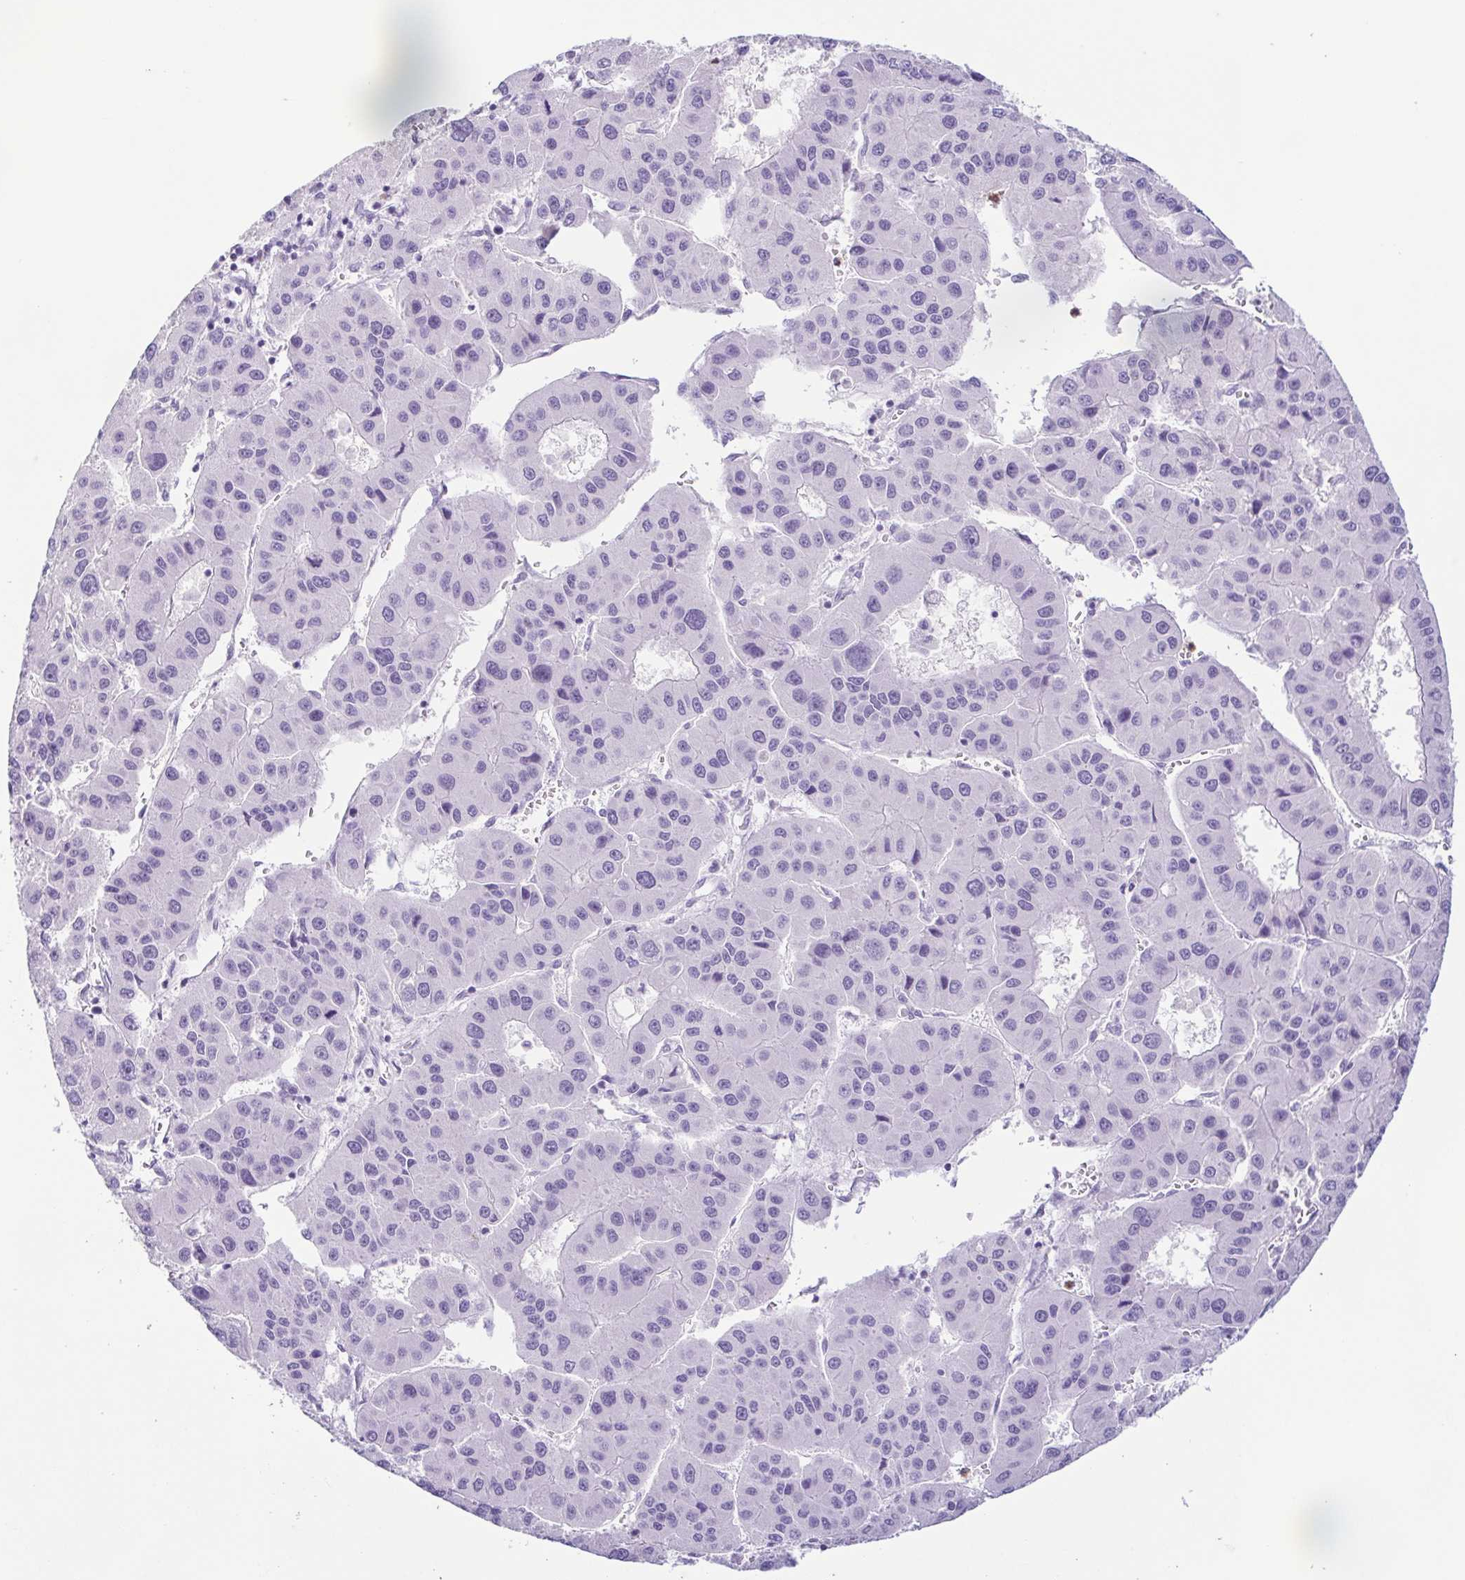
{"staining": {"intensity": "negative", "quantity": "none", "location": "none"}, "tissue": "liver cancer", "cell_type": "Tumor cells", "image_type": "cancer", "snomed": [{"axis": "morphology", "description": "Carcinoma, Hepatocellular, NOS"}, {"axis": "topography", "description": "Liver"}], "caption": "DAB (3,3'-diaminobenzidine) immunohistochemical staining of human liver cancer (hepatocellular carcinoma) exhibits no significant expression in tumor cells. Nuclei are stained in blue.", "gene": "AZU1", "patient": {"sex": "male", "age": 73}}